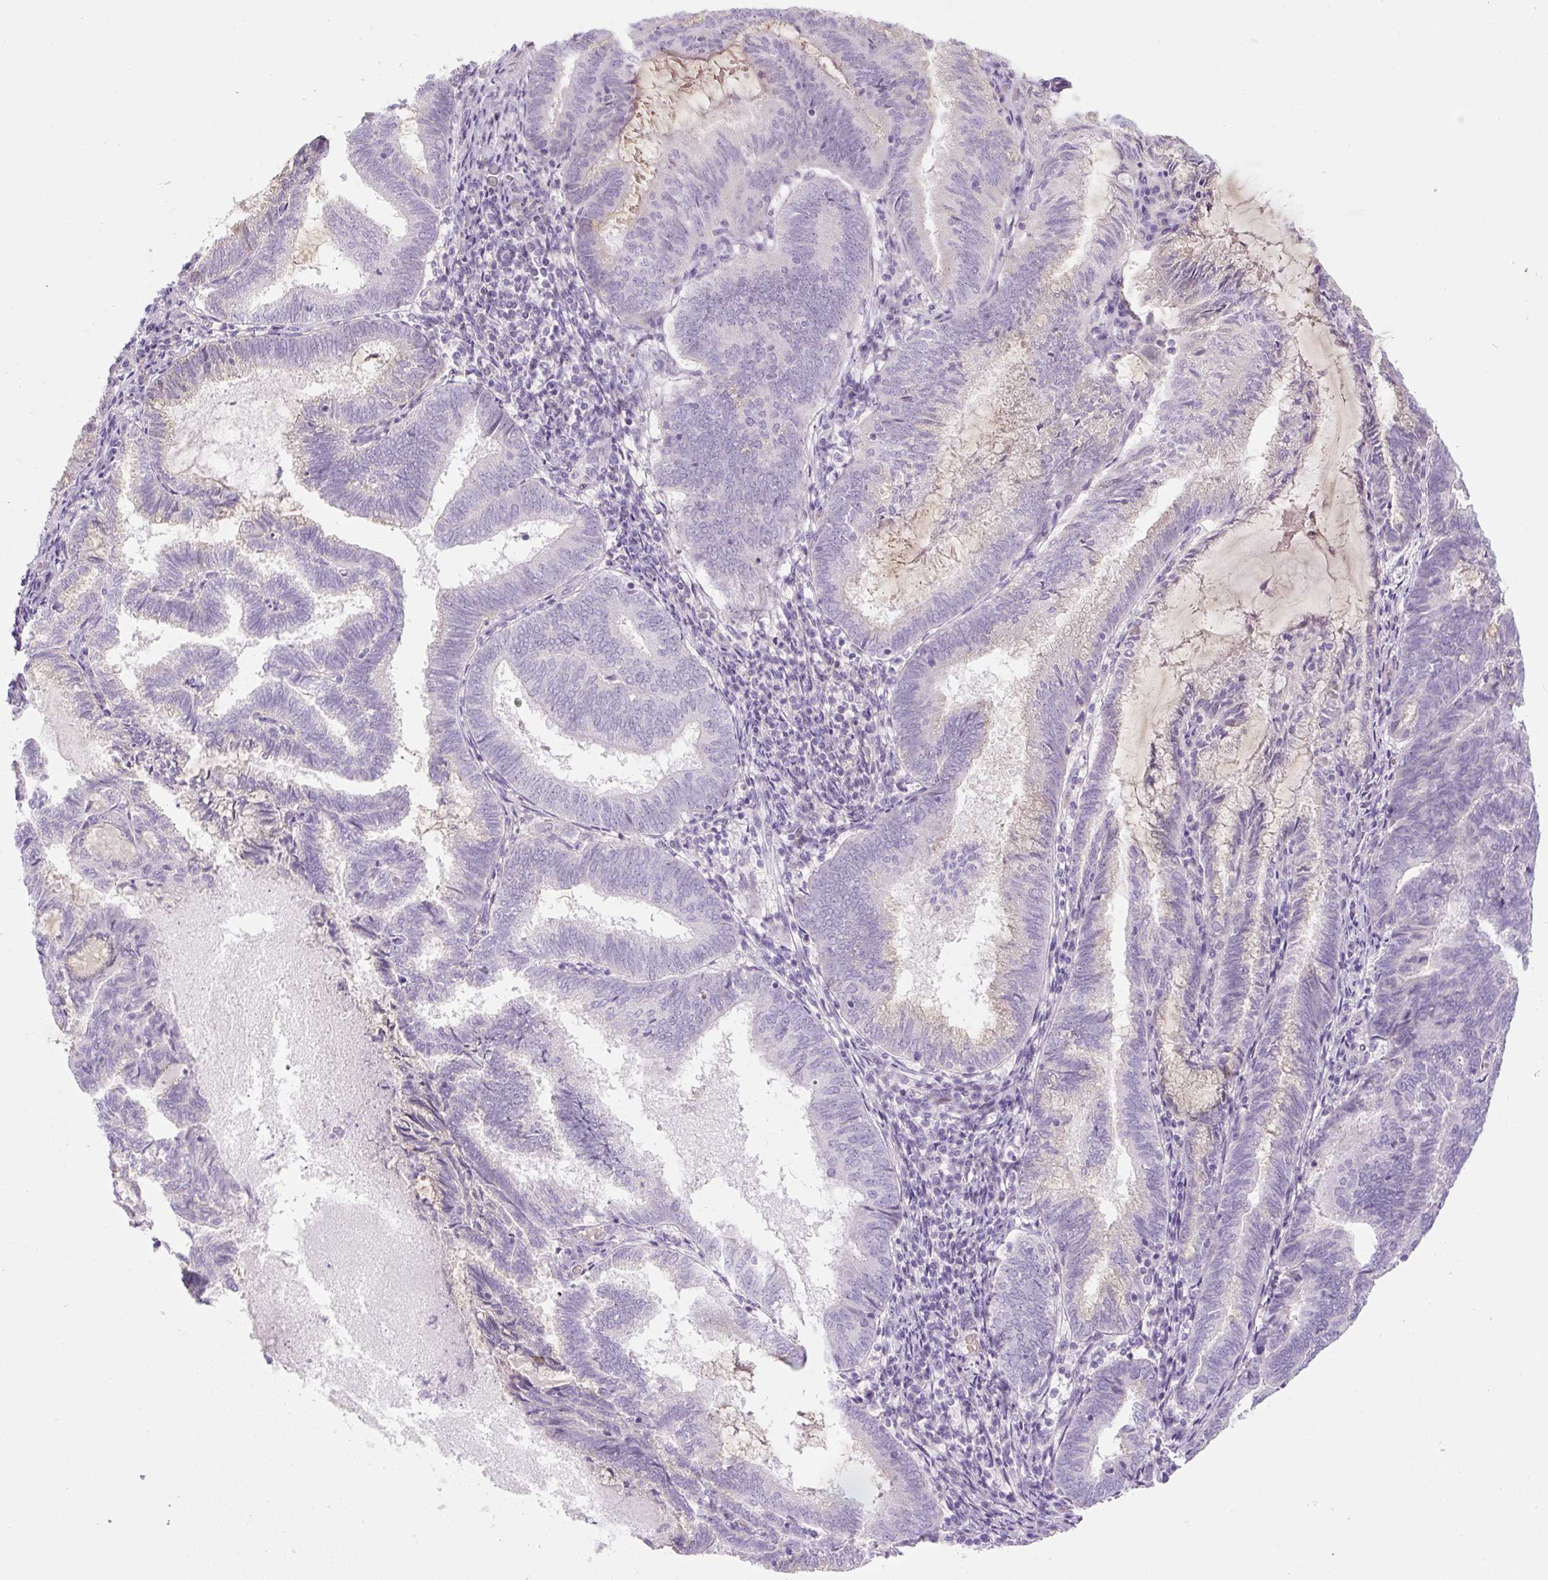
{"staining": {"intensity": "negative", "quantity": "none", "location": "none"}, "tissue": "endometrial cancer", "cell_type": "Tumor cells", "image_type": "cancer", "snomed": [{"axis": "morphology", "description": "Adenocarcinoma, NOS"}, {"axis": "topography", "description": "Endometrium"}], "caption": "IHC image of human endometrial cancer stained for a protein (brown), which demonstrates no positivity in tumor cells.", "gene": "FGFBP3", "patient": {"sex": "female", "age": 80}}